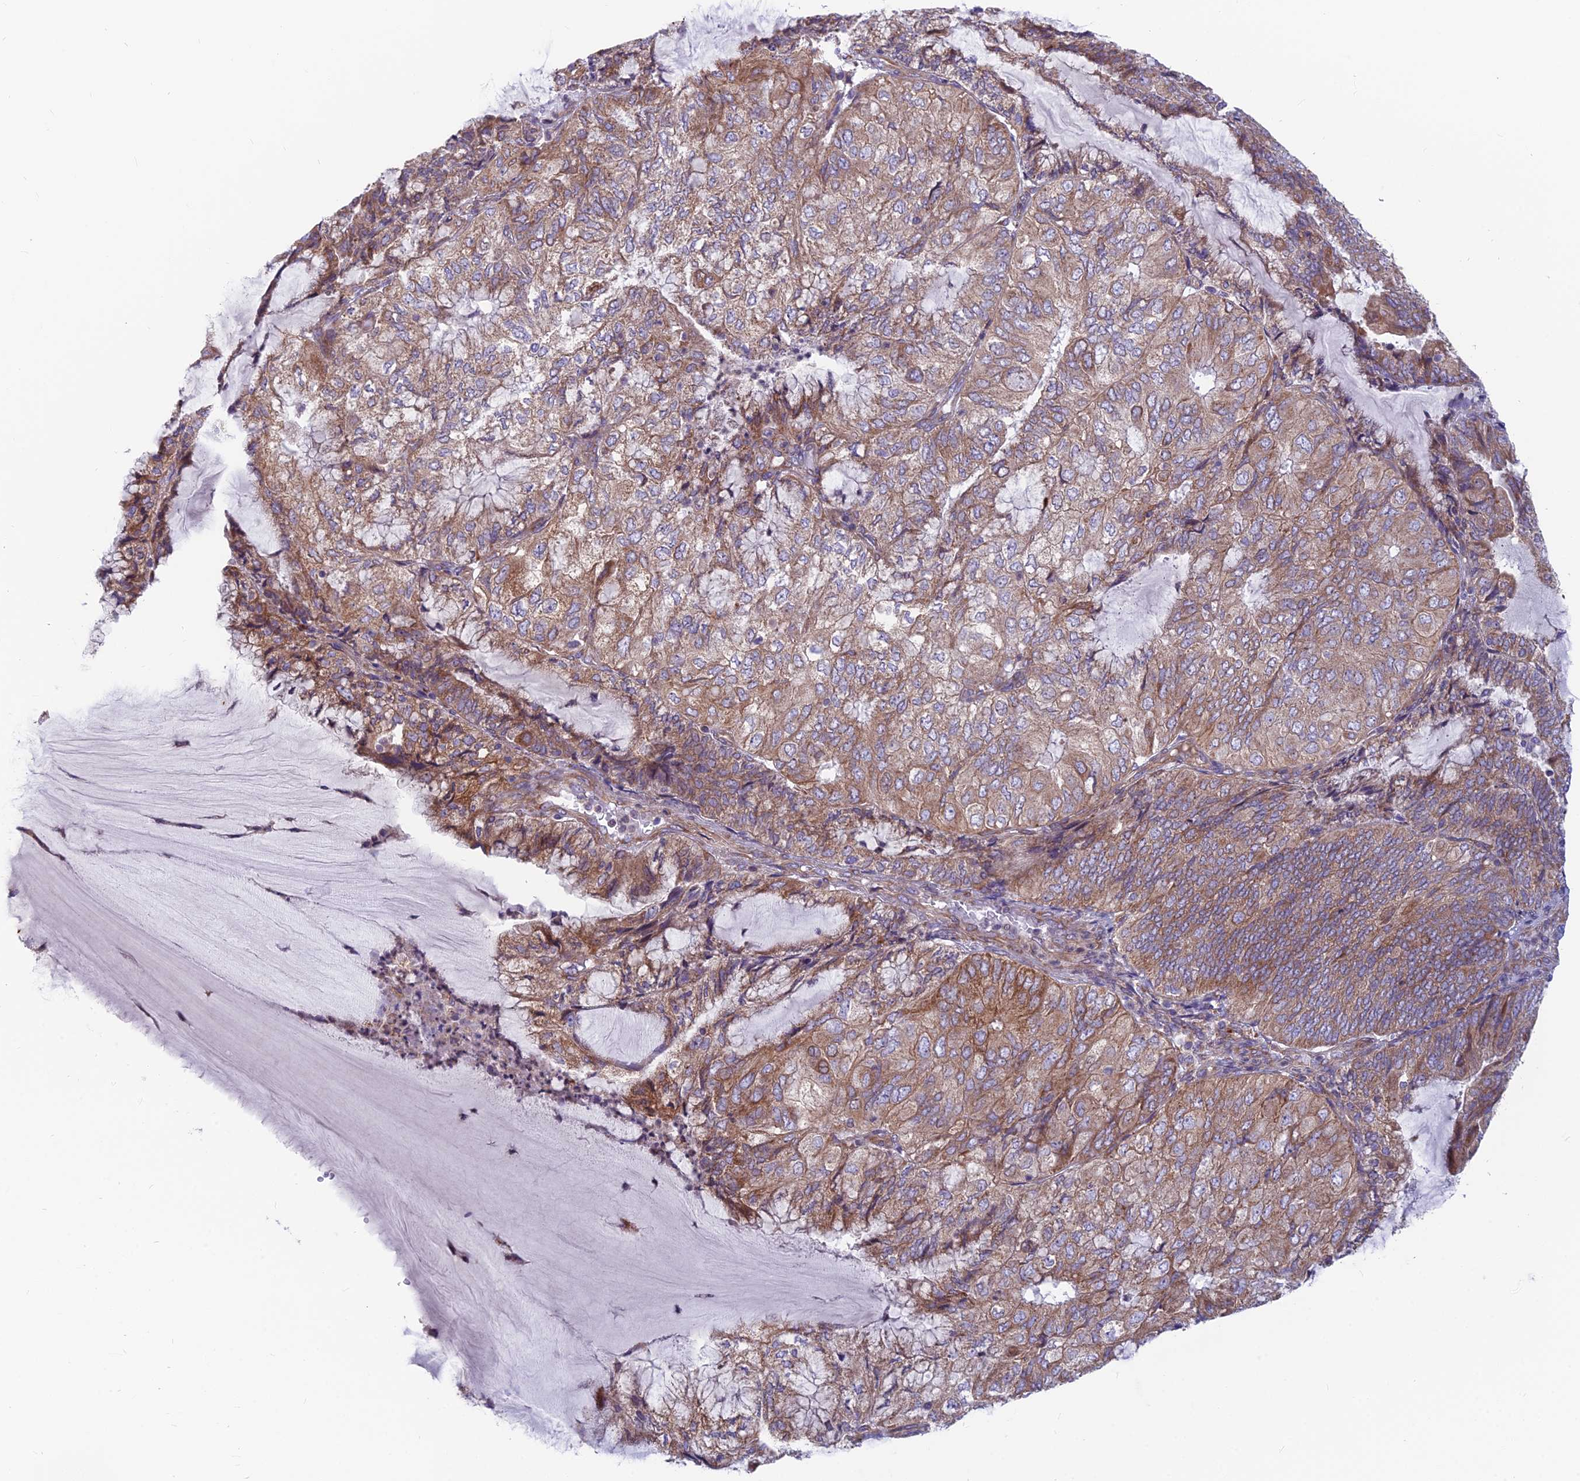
{"staining": {"intensity": "moderate", "quantity": ">75%", "location": "cytoplasmic/membranous"}, "tissue": "endometrial cancer", "cell_type": "Tumor cells", "image_type": "cancer", "snomed": [{"axis": "morphology", "description": "Adenocarcinoma, NOS"}, {"axis": "topography", "description": "Endometrium"}], "caption": "Protein expression by immunohistochemistry (IHC) reveals moderate cytoplasmic/membranous staining in approximately >75% of tumor cells in adenocarcinoma (endometrial). (IHC, brightfield microscopy, high magnification).", "gene": "TBC1D20", "patient": {"sex": "female", "age": 81}}